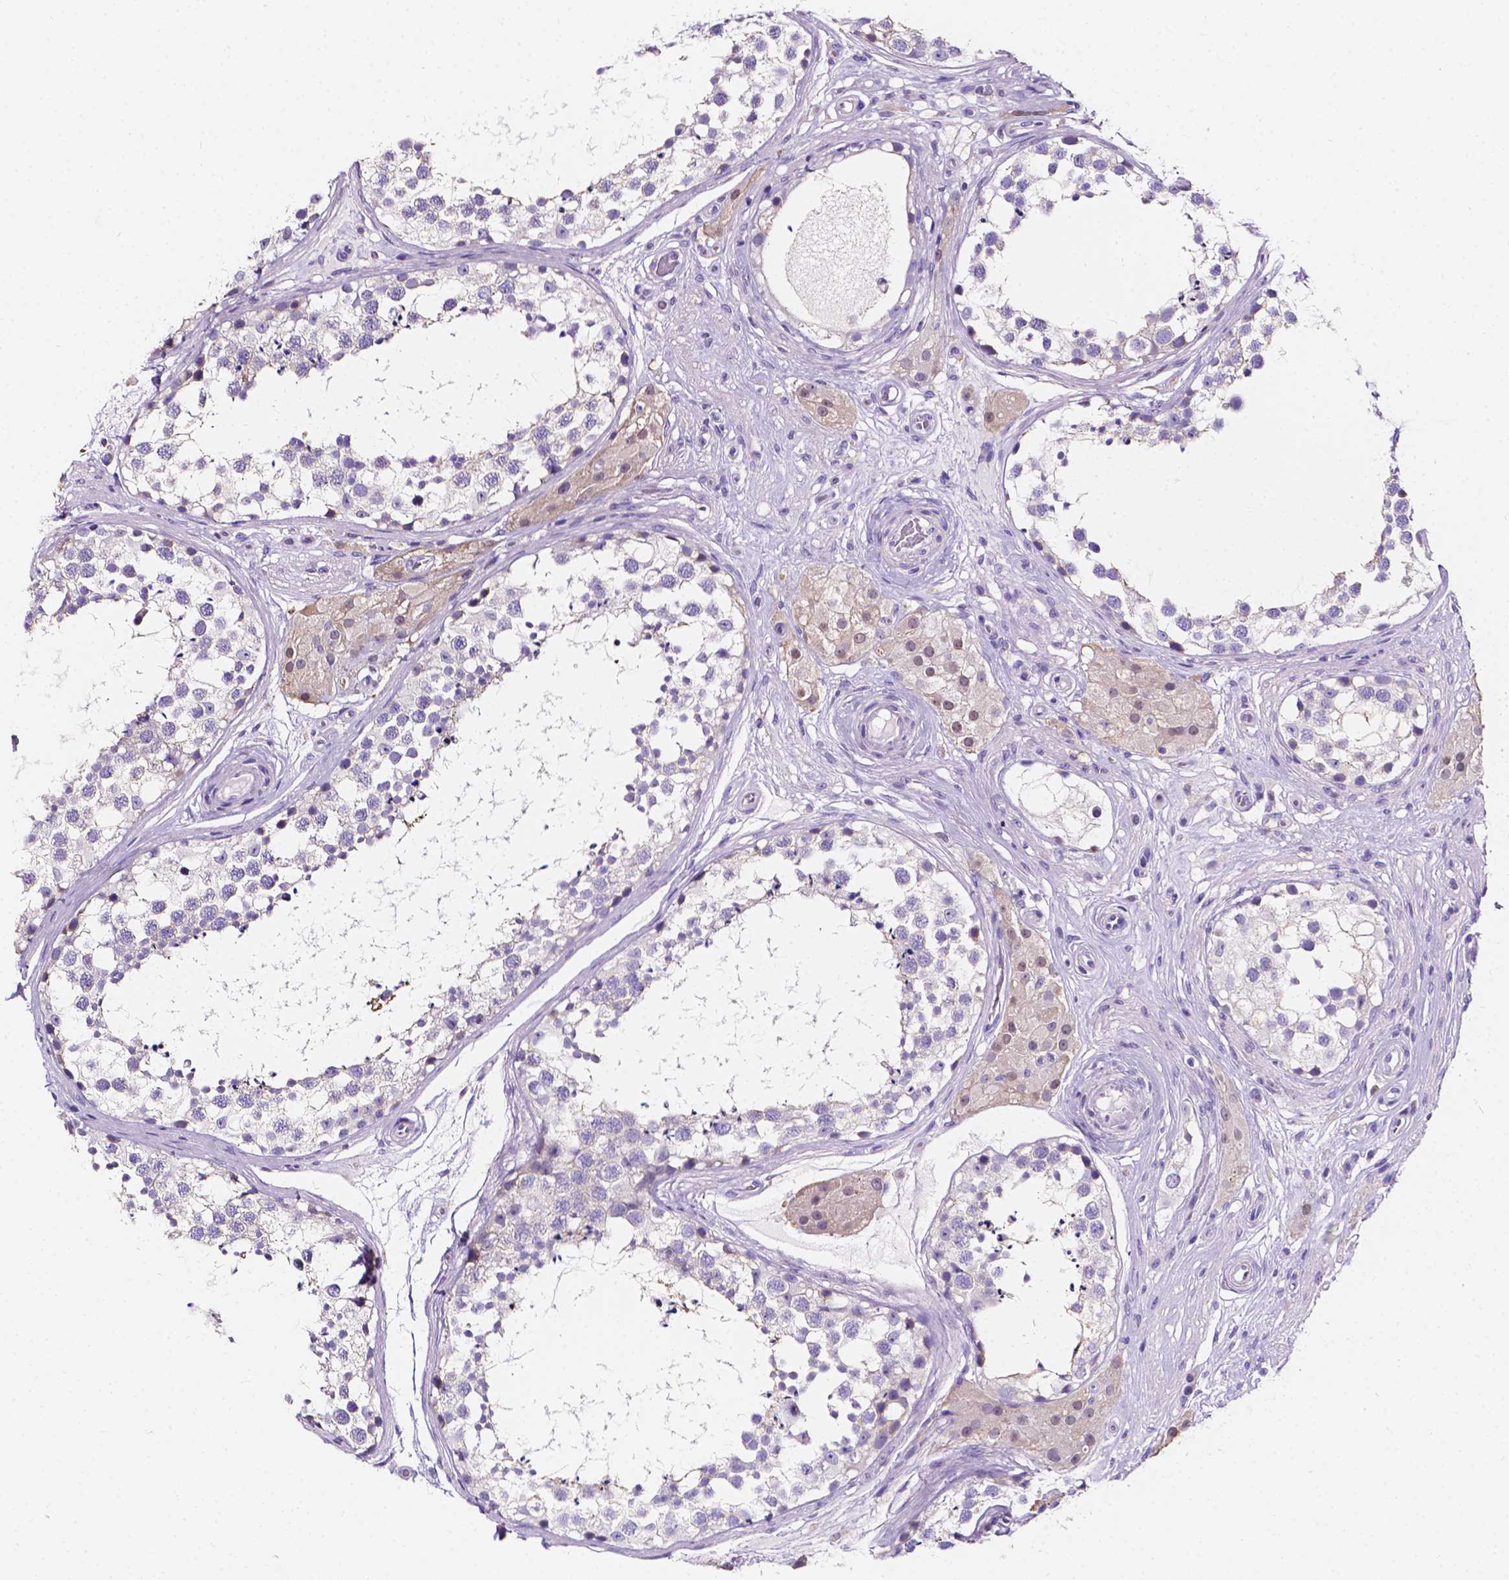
{"staining": {"intensity": "negative", "quantity": "none", "location": "none"}, "tissue": "testis", "cell_type": "Cells in seminiferous ducts", "image_type": "normal", "snomed": [{"axis": "morphology", "description": "Normal tissue, NOS"}, {"axis": "morphology", "description": "Seminoma, NOS"}, {"axis": "topography", "description": "Testis"}], "caption": "Immunohistochemical staining of benign human testis exhibits no significant positivity in cells in seminiferous ducts.", "gene": "CLSTN2", "patient": {"sex": "male", "age": 65}}